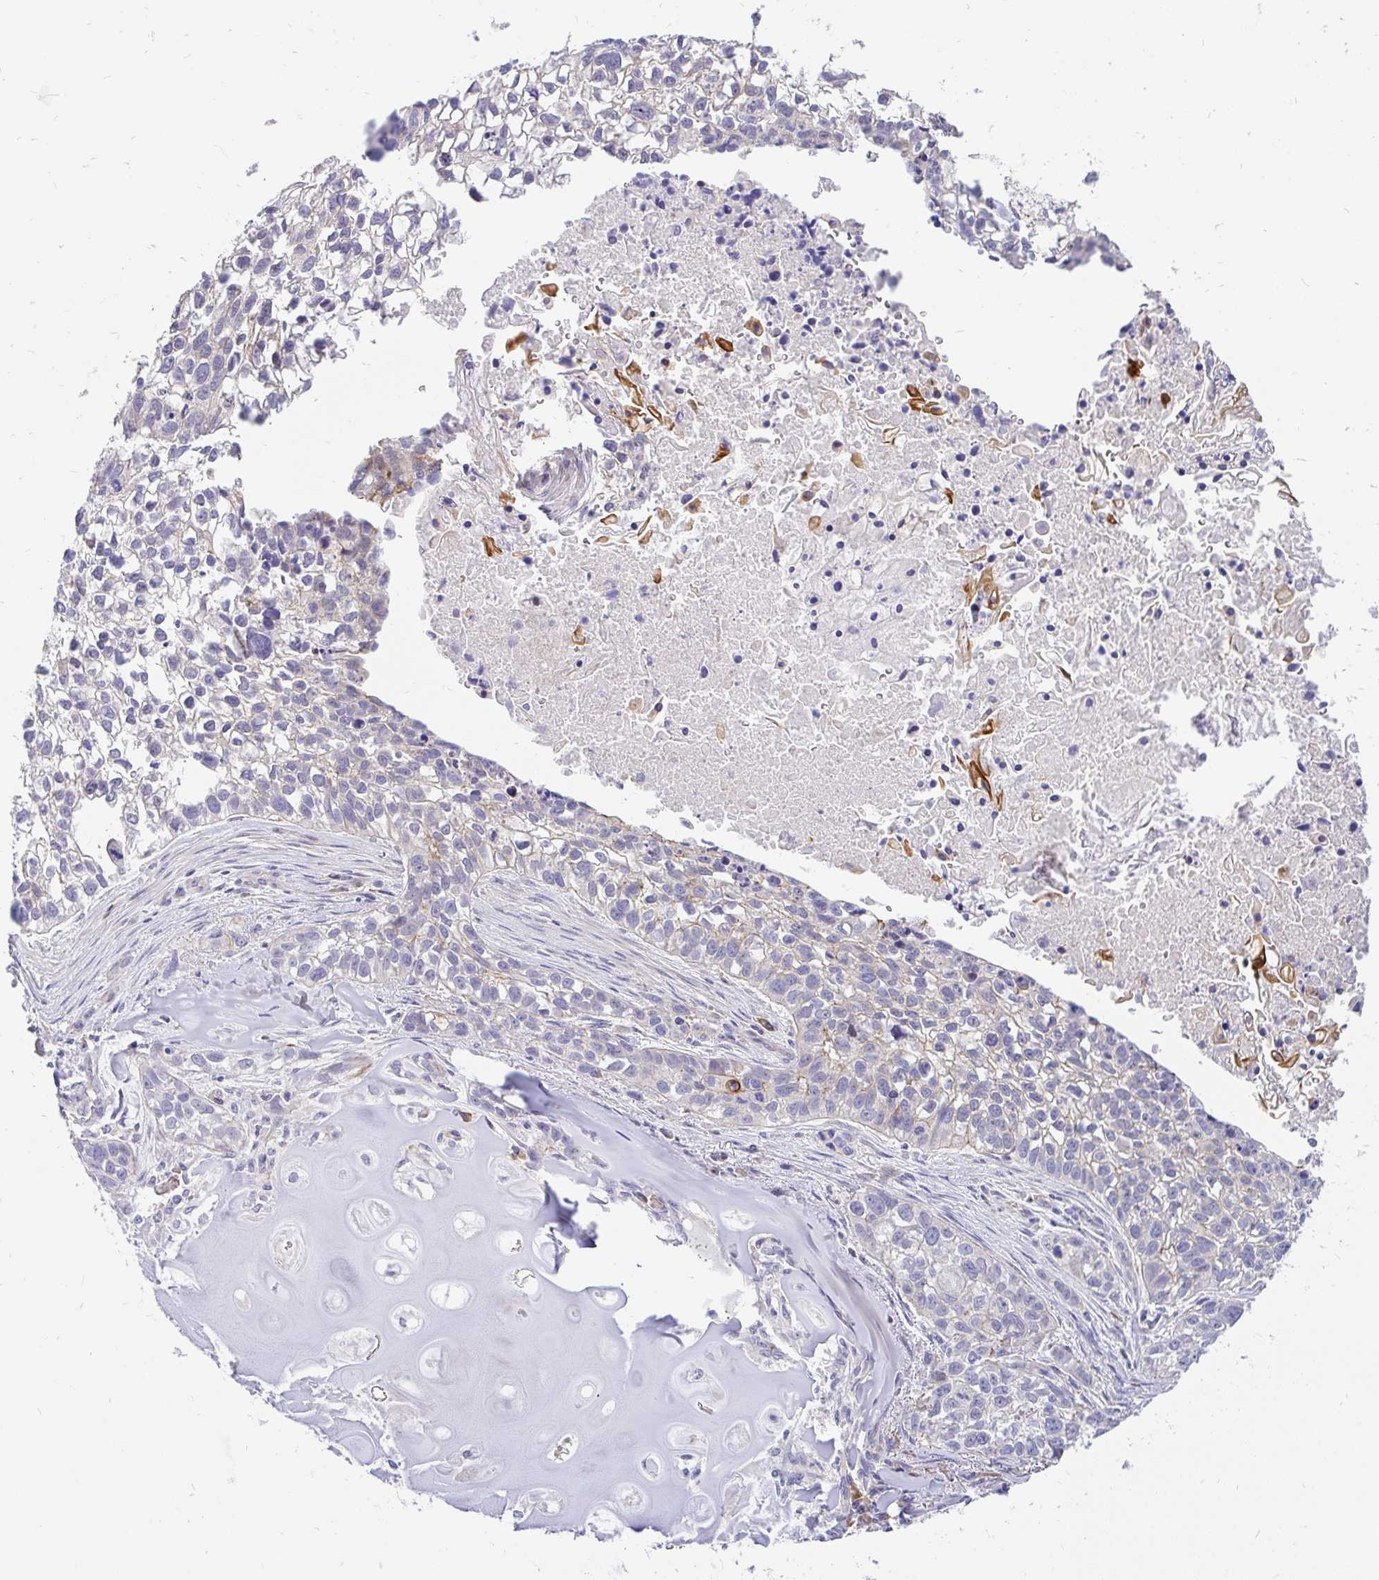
{"staining": {"intensity": "negative", "quantity": "none", "location": "none"}, "tissue": "lung cancer", "cell_type": "Tumor cells", "image_type": "cancer", "snomed": [{"axis": "morphology", "description": "Squamous cell carcinoma, NOS"}, {"axis": "topography", "description": "Lung"}], "caption": "Immunohistochemistry photomicrograph of neoplastic tissue: lung squamous cell carcinoma stained with DAB (3,3'-diaminobenzidine) exhibits no significant protein expression in tumor cells.", "gene": "LRRC26", "patient": {"sex": "male", "age": 74}}